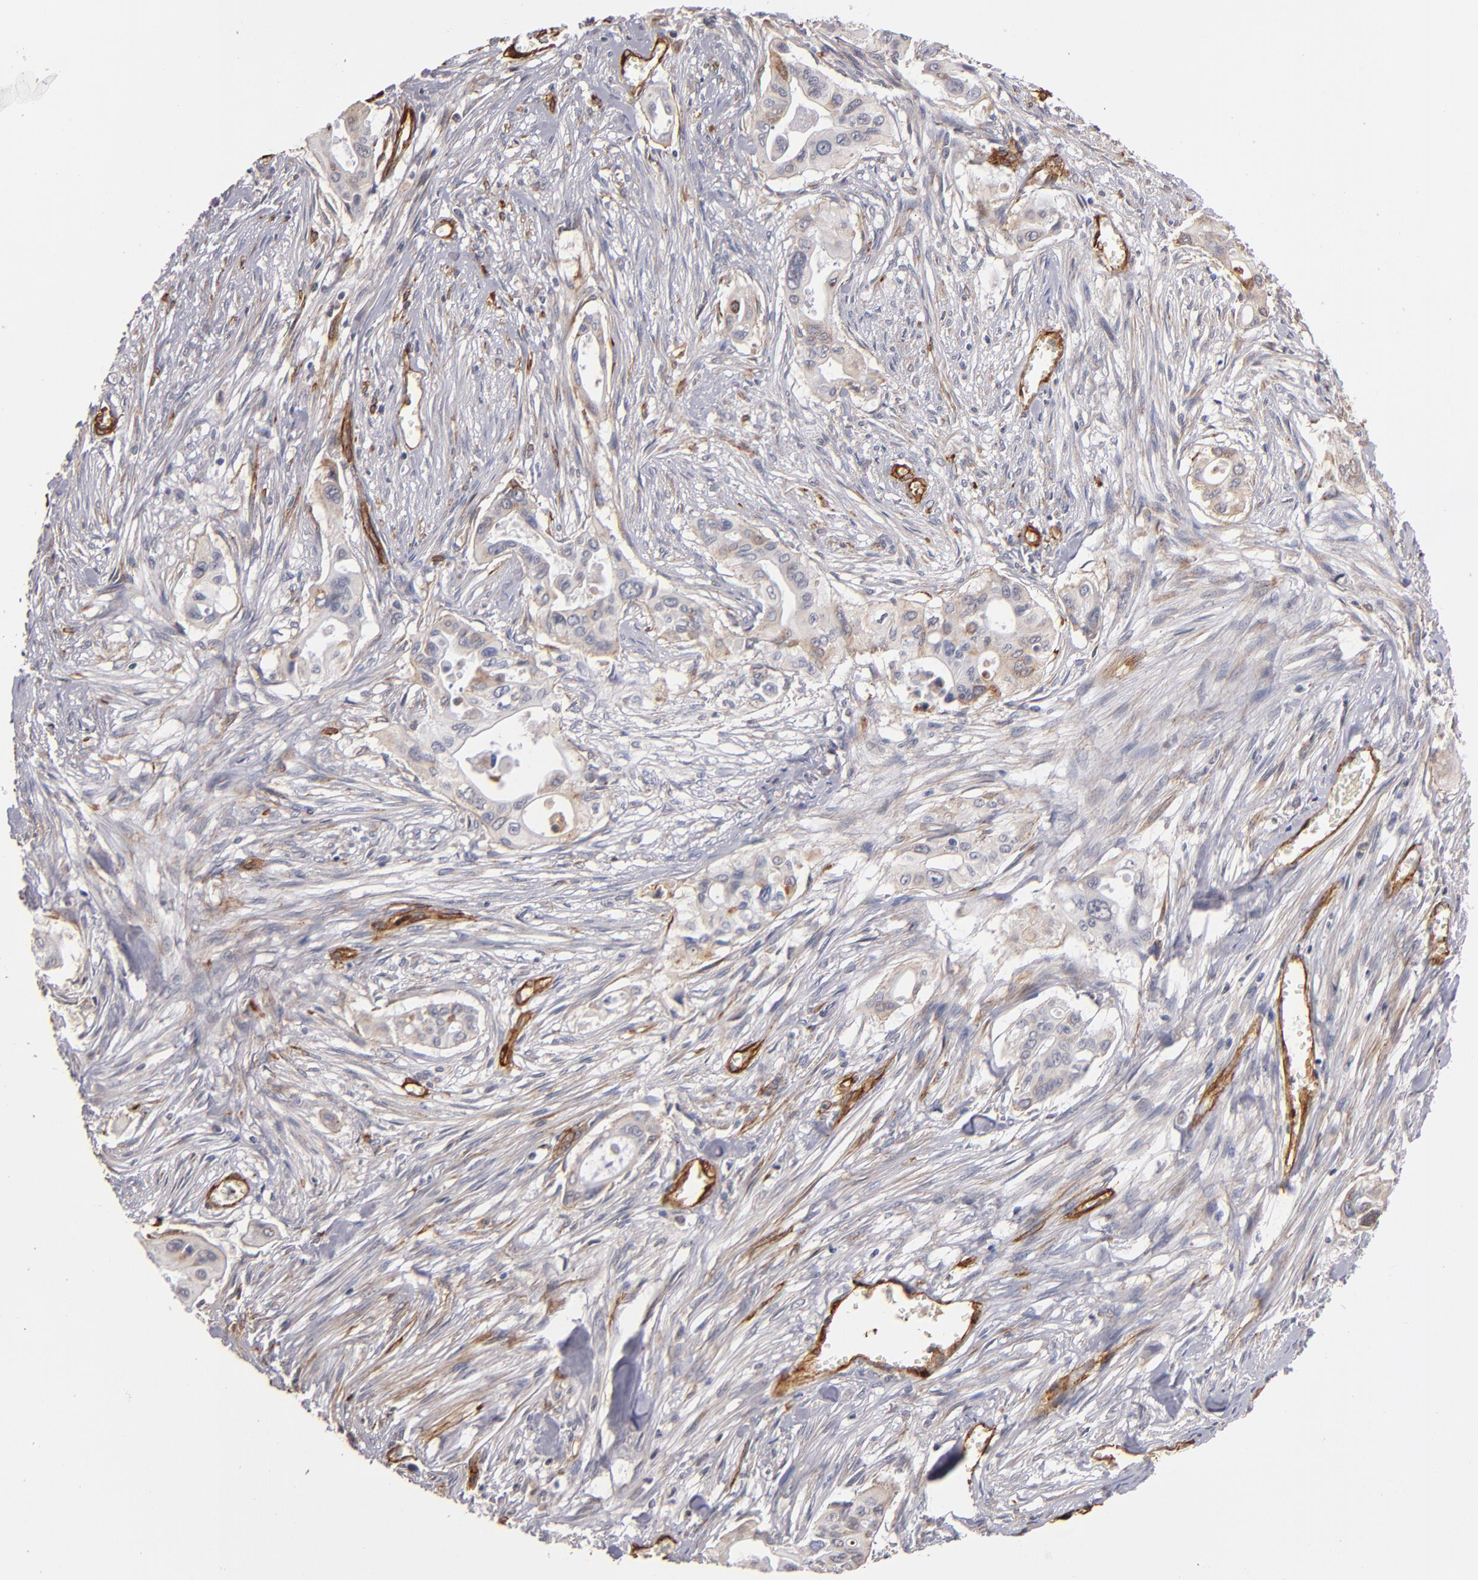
{"staining": {"intensity": "weak", "quantity": "<25%", "location": "cytoplasmic/membranous"}, "tissue": "pancreatic cancer", "cell_type": "Tumor cells", "image_type": "cancer", "snomed": [{"axis": "morphology", "description": "Adenocarcinoma, NOS"}, {"axis": "topography", "description": "Pancreas"}], "caption": "Image shows no significant protein expression in tumor cells of pancreatic cancer.", "gene": "LAMC1", "patient": {"sex": "male", "age": 77}}